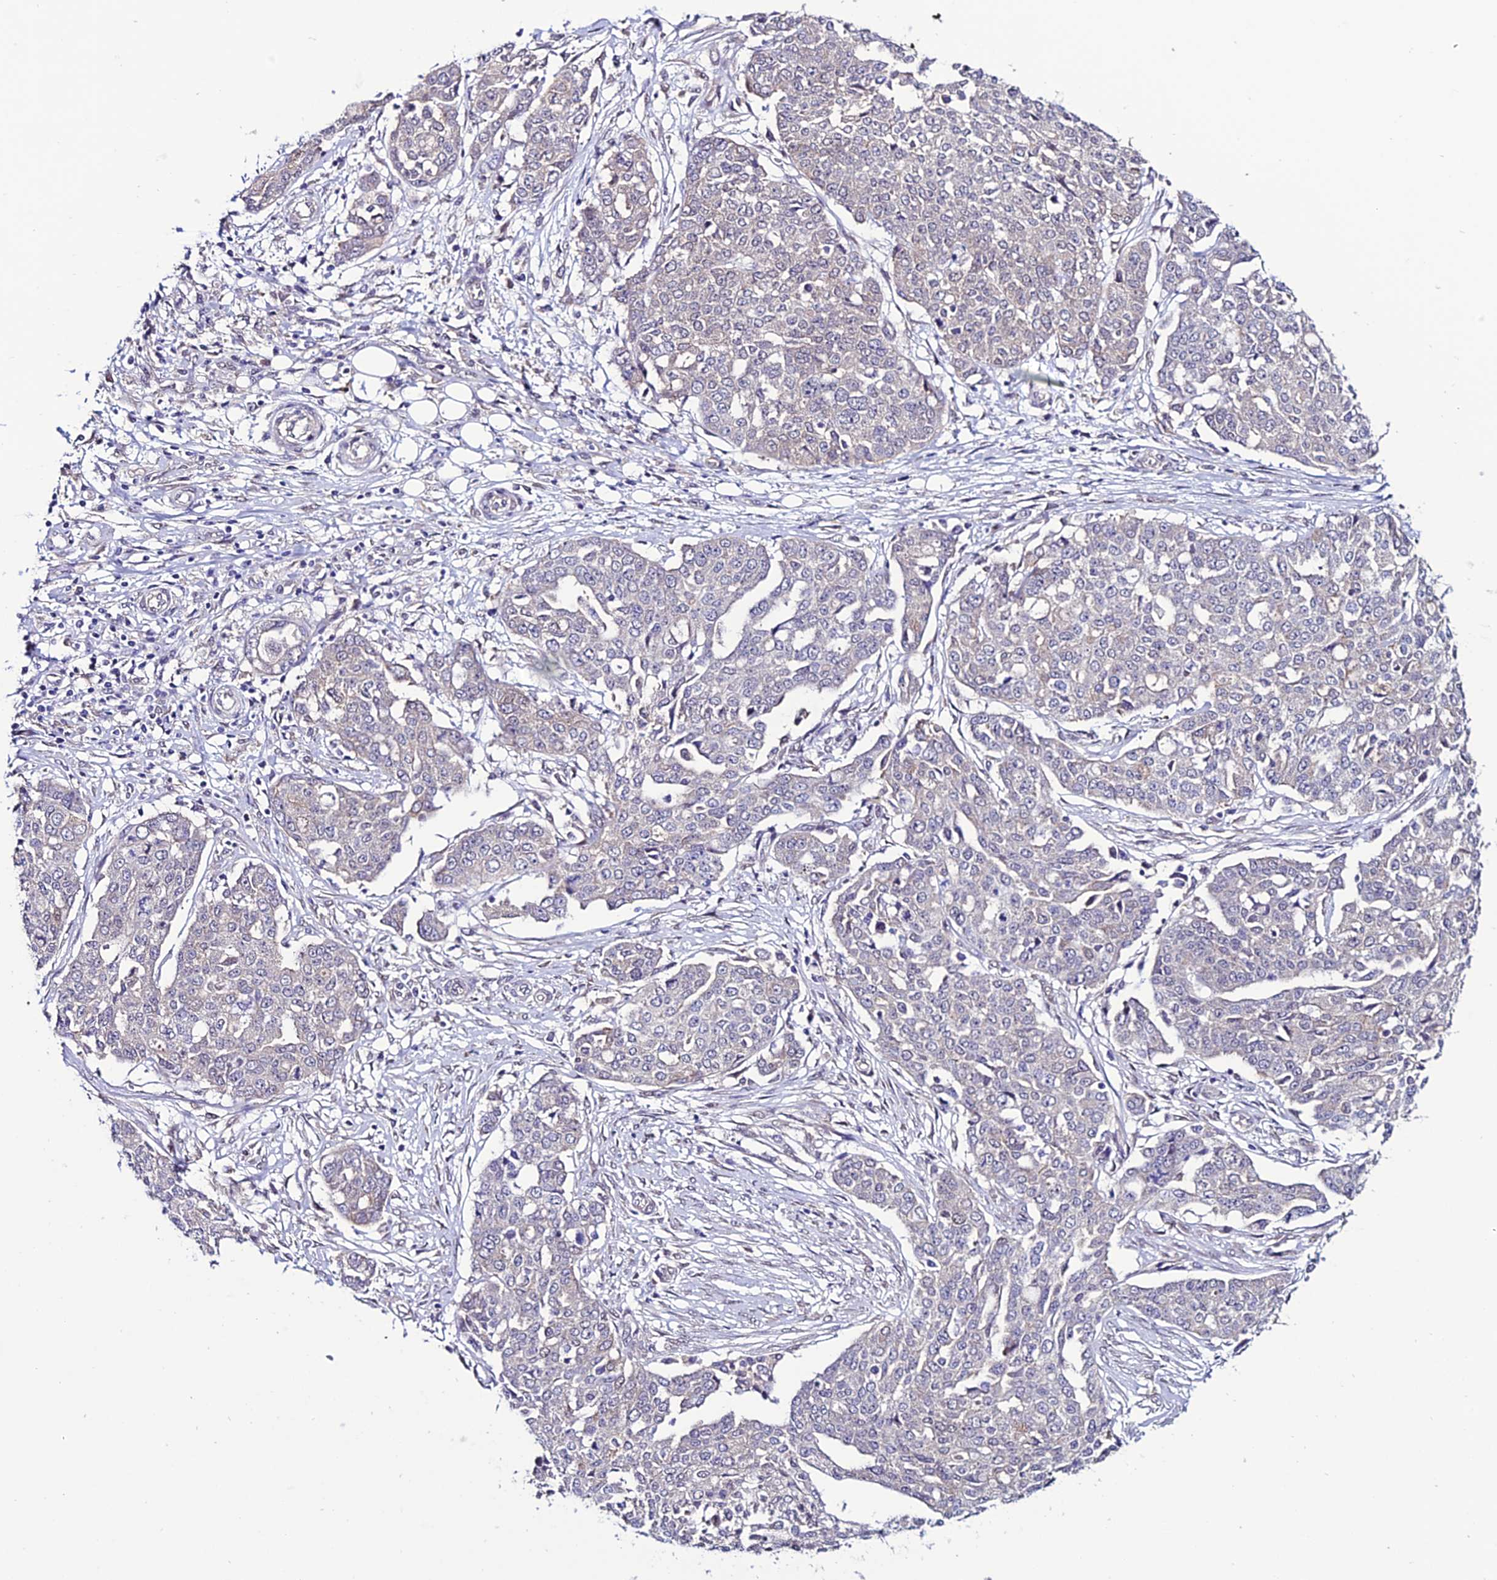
{"staining": {"intensity": "negative", "quantity": "none", "location": "none"}, "tissue": "ovarian cancer", "cell_type": "Tumor cells", "image_type": "cancer", "snomed": [{"axis": "morphology", "description": "Cystadenocarcinoma, serous, NOS"}, {"axis": "topography", "description": "Soft tissue"}, {"axis": "topography", "description": "Ovary"}], "caption": "Immunohistochemical staining of ovarian cancer shows no significant staining in tumor cells.", "gene": "FZD8", "patient": {"sex": "female", "age": 57}}